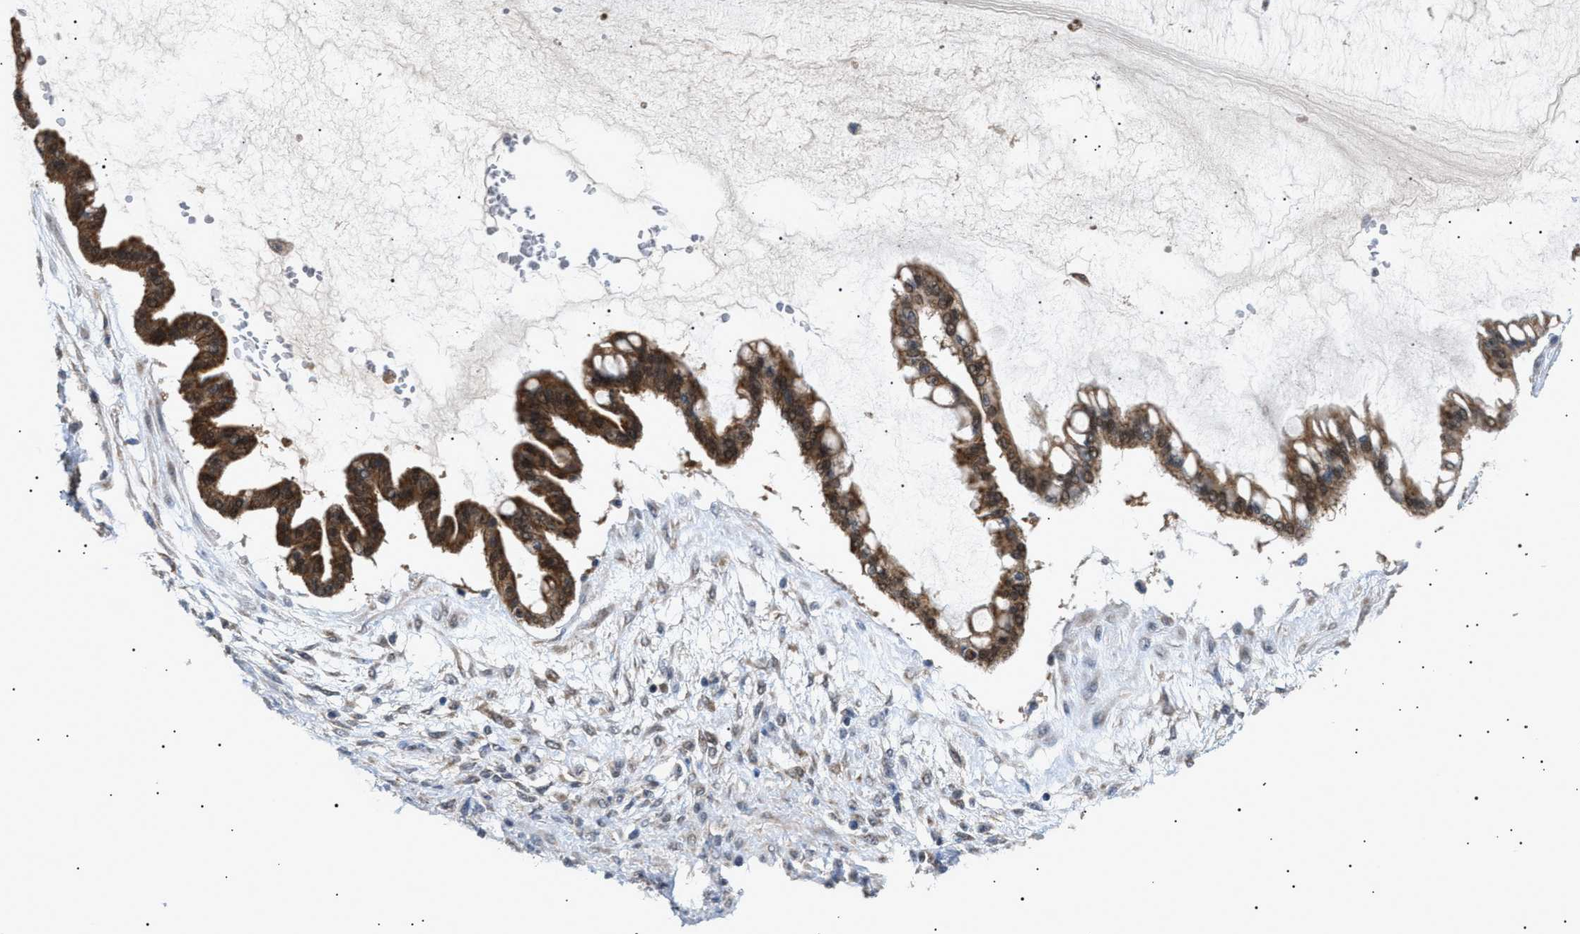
{"staining": {"intensity": "moderate", "quantity": ">75%", "location": "cytoplasmic/membranous"}, "tissue": "ovarian cancer", "cell_type": "Tumor cells", "image_type": "cancer", "snomed": [{"axis": "morphology", "description": "Cystadenocarcinoma, mucinous, NOS"}, {"axis": "topography", "description": "Ovary"}], "caption": "IHC photomicrograph of human ovarian cancer (mucinous cystadenocarcinoma) stained for a protein (brown), which reveals medium levels of moderate cytoplasmic/membranous positivity in about >75% of tumor cells.", "gene": "SIRT5", "patient": {"sex": "female", "age": 73}}